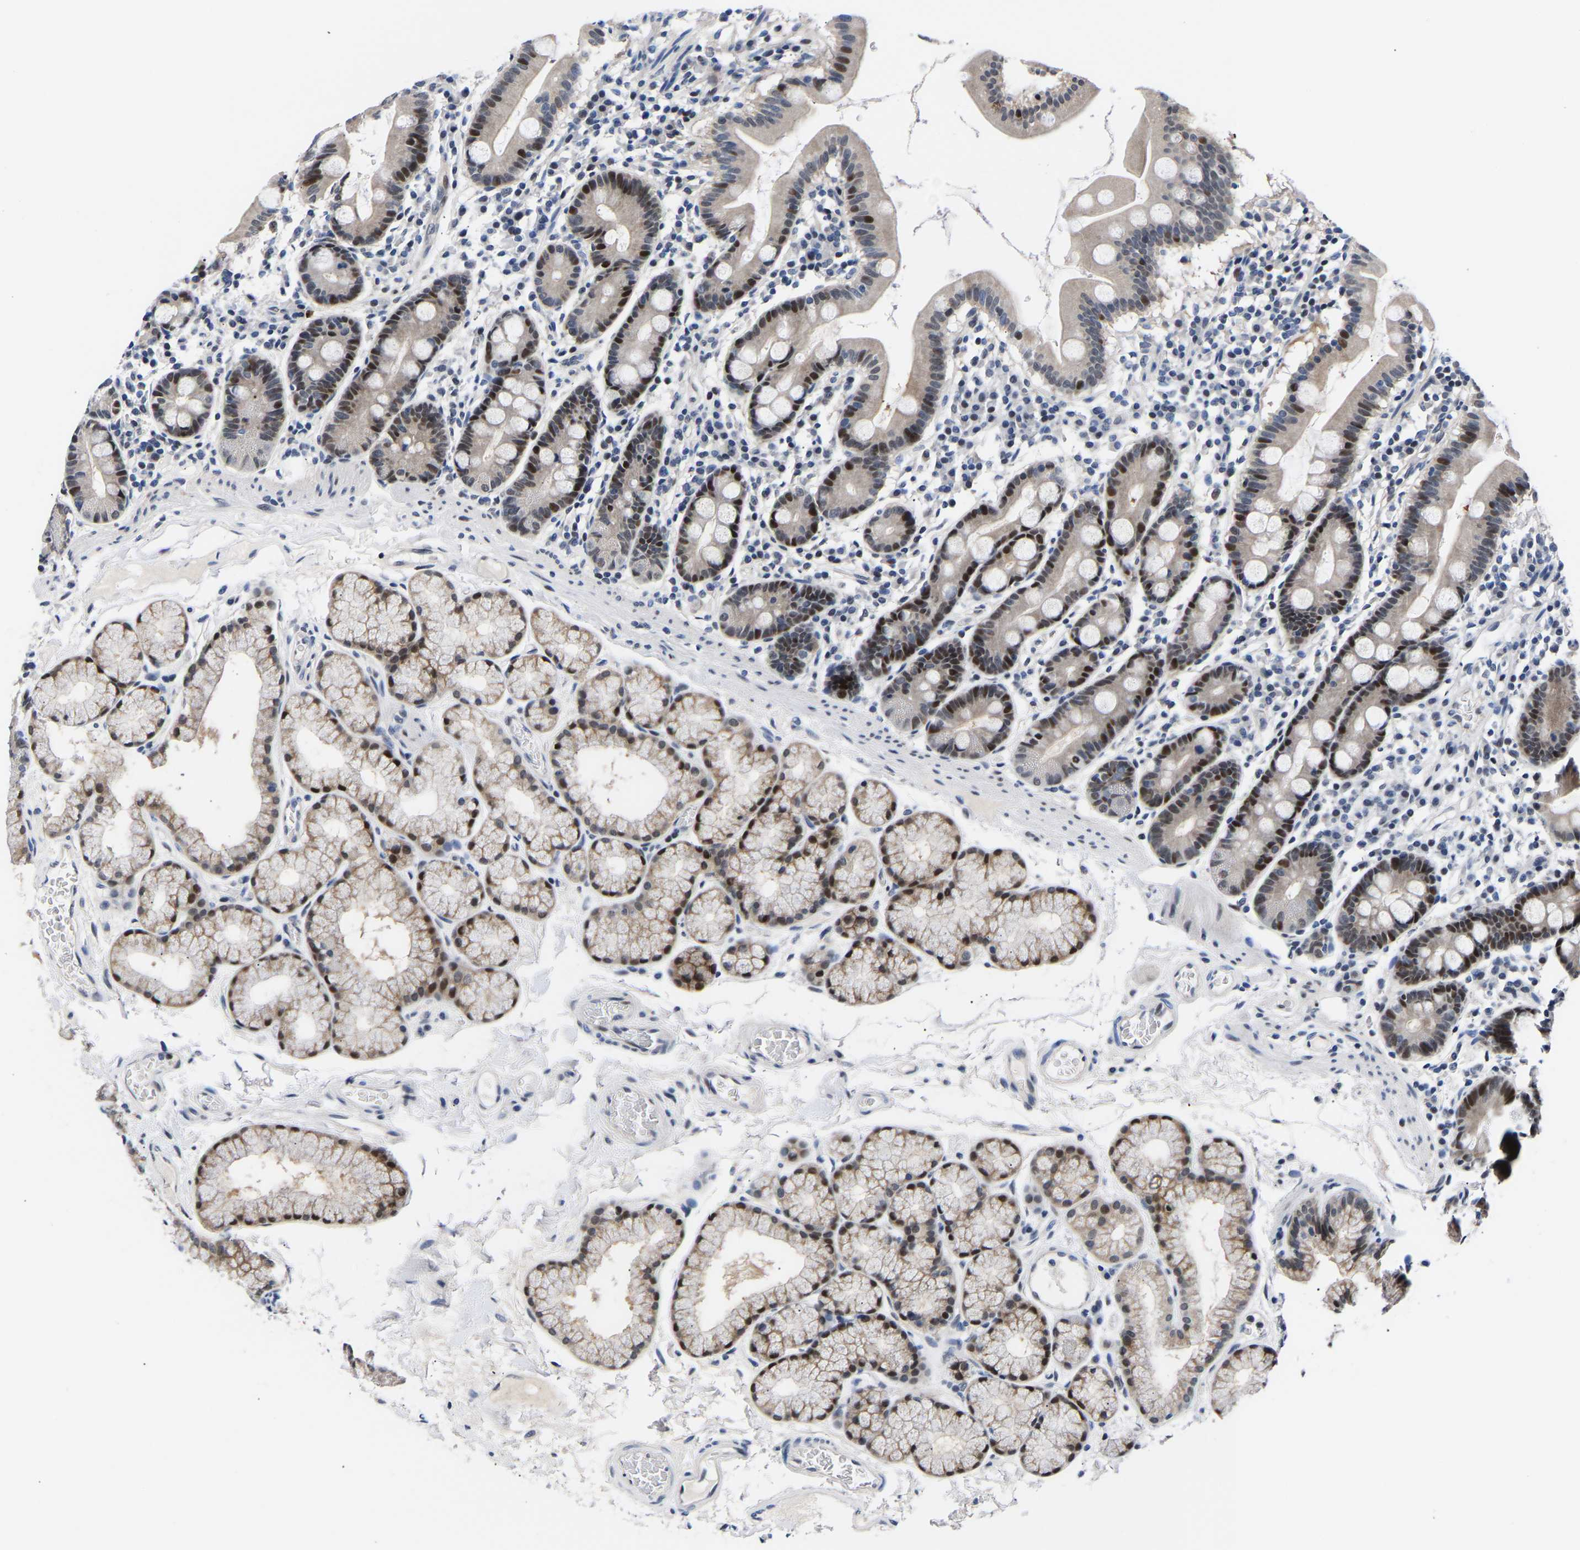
{"staining": {"intensity": "strong", "quantity": "25%-75%", "location": "nuclear"}, "tissue": "duodenum", "cell_type": "Glandular cells", "image_type": "normal", "snomed": [{"axis": "morphology", "description": "Normal tissue, NOS"}, {"axis": "topography", "description": "Duodenum"}], "caption": "Brown immunohistochemical staining in normal duodenum exhibits strong nuclear staining in approximately 25%-75% of glandular cells.", "gene": "PTRHD1", "patient": {"sex": "male", "age": 50}}